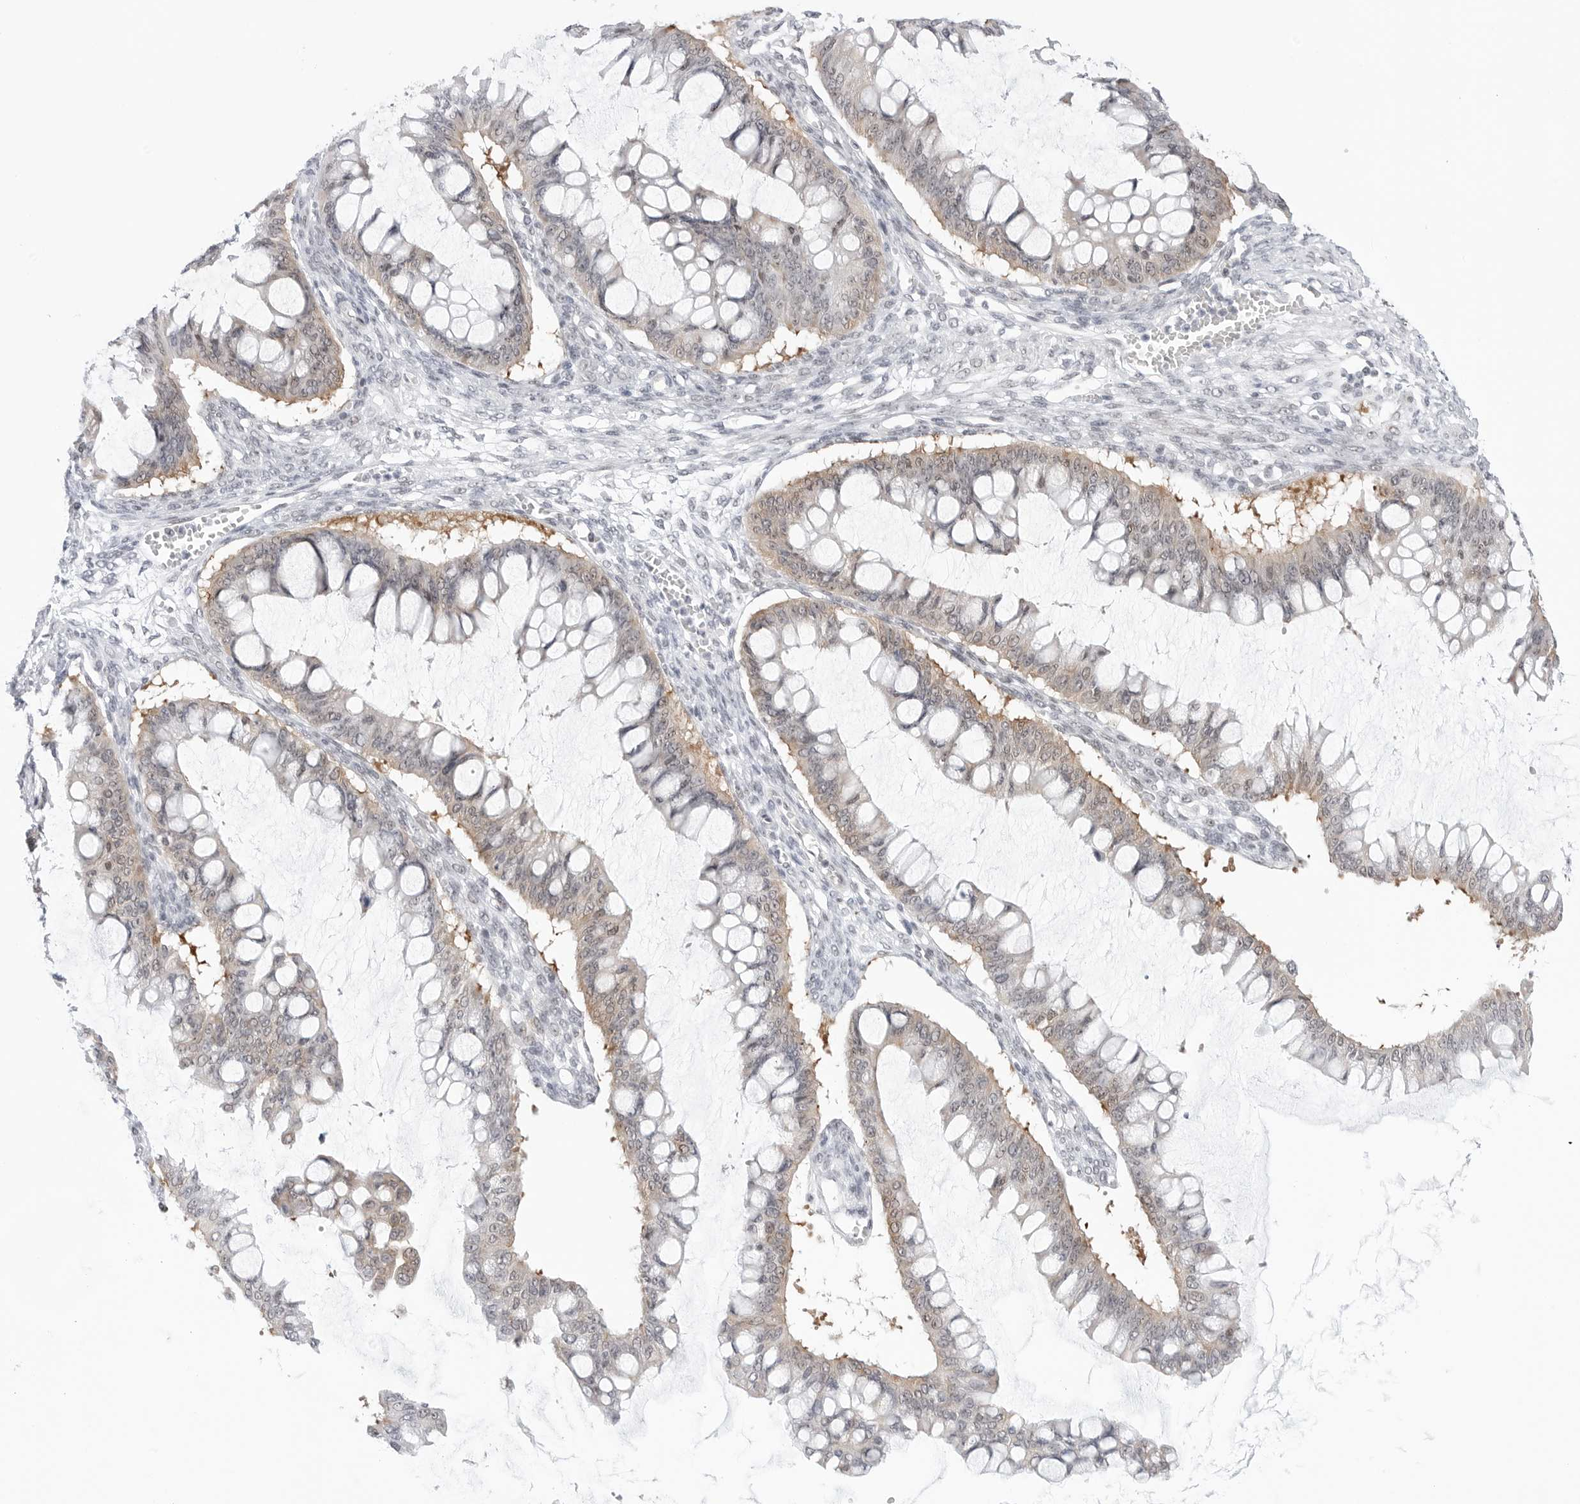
{"staining": {"intensity": "weak", "quantity": "25%-75%", "location": "cytoplasmic/membranous,nuclear"}, "tissue": "ovarian cancer", "cell_type": "Tumor cells", "image_type": "cancer", "snomed": [{"axis": "morphology", "description": "Cystadenocarcinoma, mucinous, NOS"}, {"axis": "topography", "description": "Ovary"}], "caption": "Ovarian mucinous cystadenocarcinoma stained with immunohistochemistry reveals weak cytoplasmic/membranous and nuclear staining in about 25%-75% of tumor cells.", "gene": "C1orf162", "patient": {"sex": "female", "age": 73}}